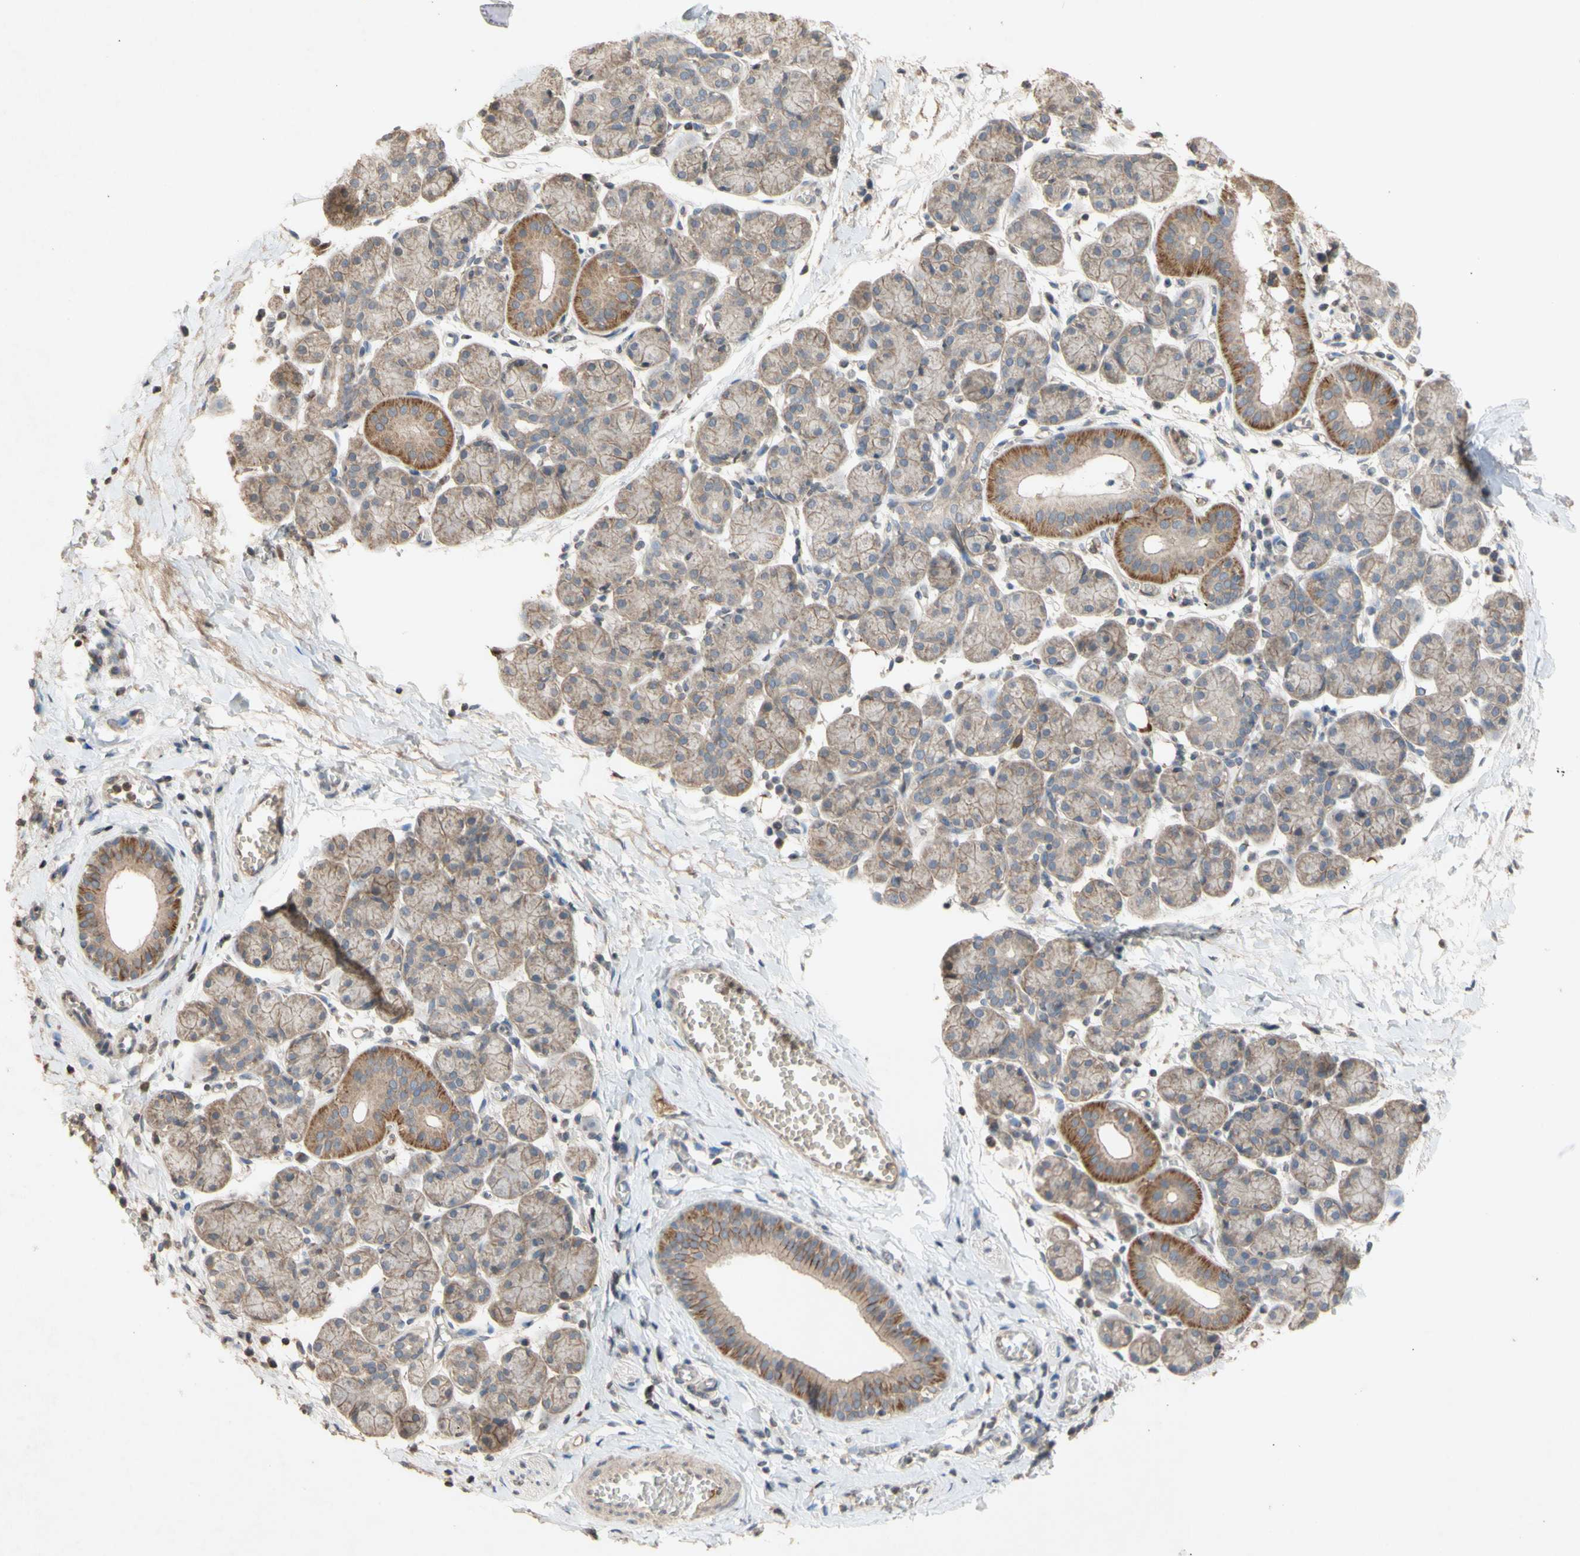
{"staining": {"intensity": "moderate", "quantity": "25%-75%", "location": "cytoplasmic/membranous"}, "tissue": "salivary gland", "cell_type": "Glandular cells", "image_type": "normal", "snomed": [{"axis": "morphology", "description": "Normal tissue, NOS"}, {"axis": "morphology", "description": "Inflammation, NOS"}, {"axis": "topography", "description": "Lymph node"}, {"axis": "topography", "description": "Salivary gland"}], "caption": "The immunohistochemical stain highlights moderate cytoplasmic/membranous expression in glandular cells of benign salivary gland.", "gene": "NECTIN3", "patient": {"sex": "male", "age": 3}}